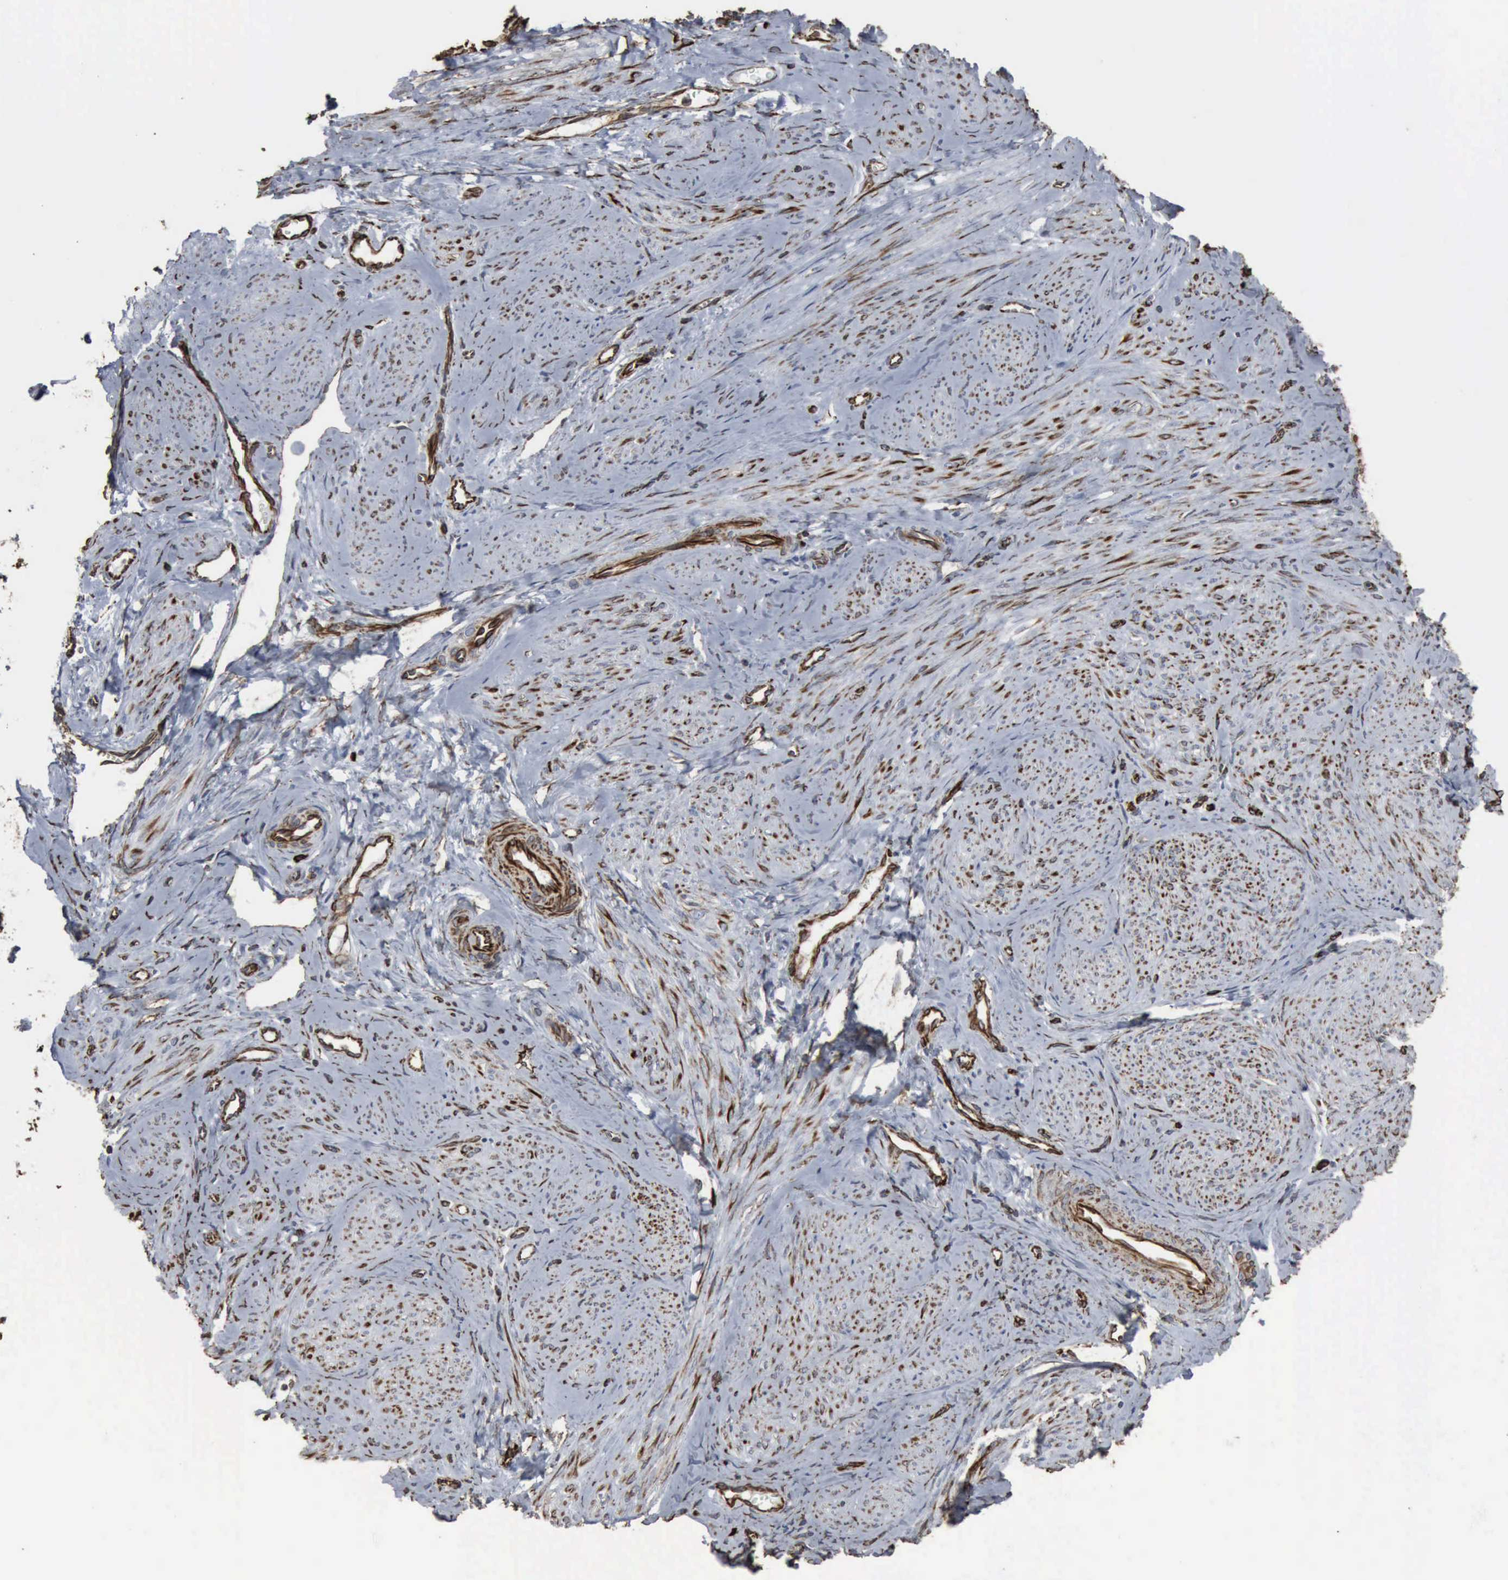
{"staining": {"intensity": "moderate", "quantity": "25%-75%", "location": "nuclear"}, "tissue": "smooth muscle", "cell_type": "Smooth muscle cells", "image_type": "normal", "snomed": [{"axis": "morphology", "description": "Normal tissue, NOS"}, {"axis": "topography", "description": "Uterus"}], "caption": "Immunohistochemistry (IHC) (DAB) staining of benign human smooth muscle shows moderate nuclear protein positivity in about 25%-75% of smooth muscle cells.", "gene": "CCNE1", "patient": {"sex": "female", "age": 45}}